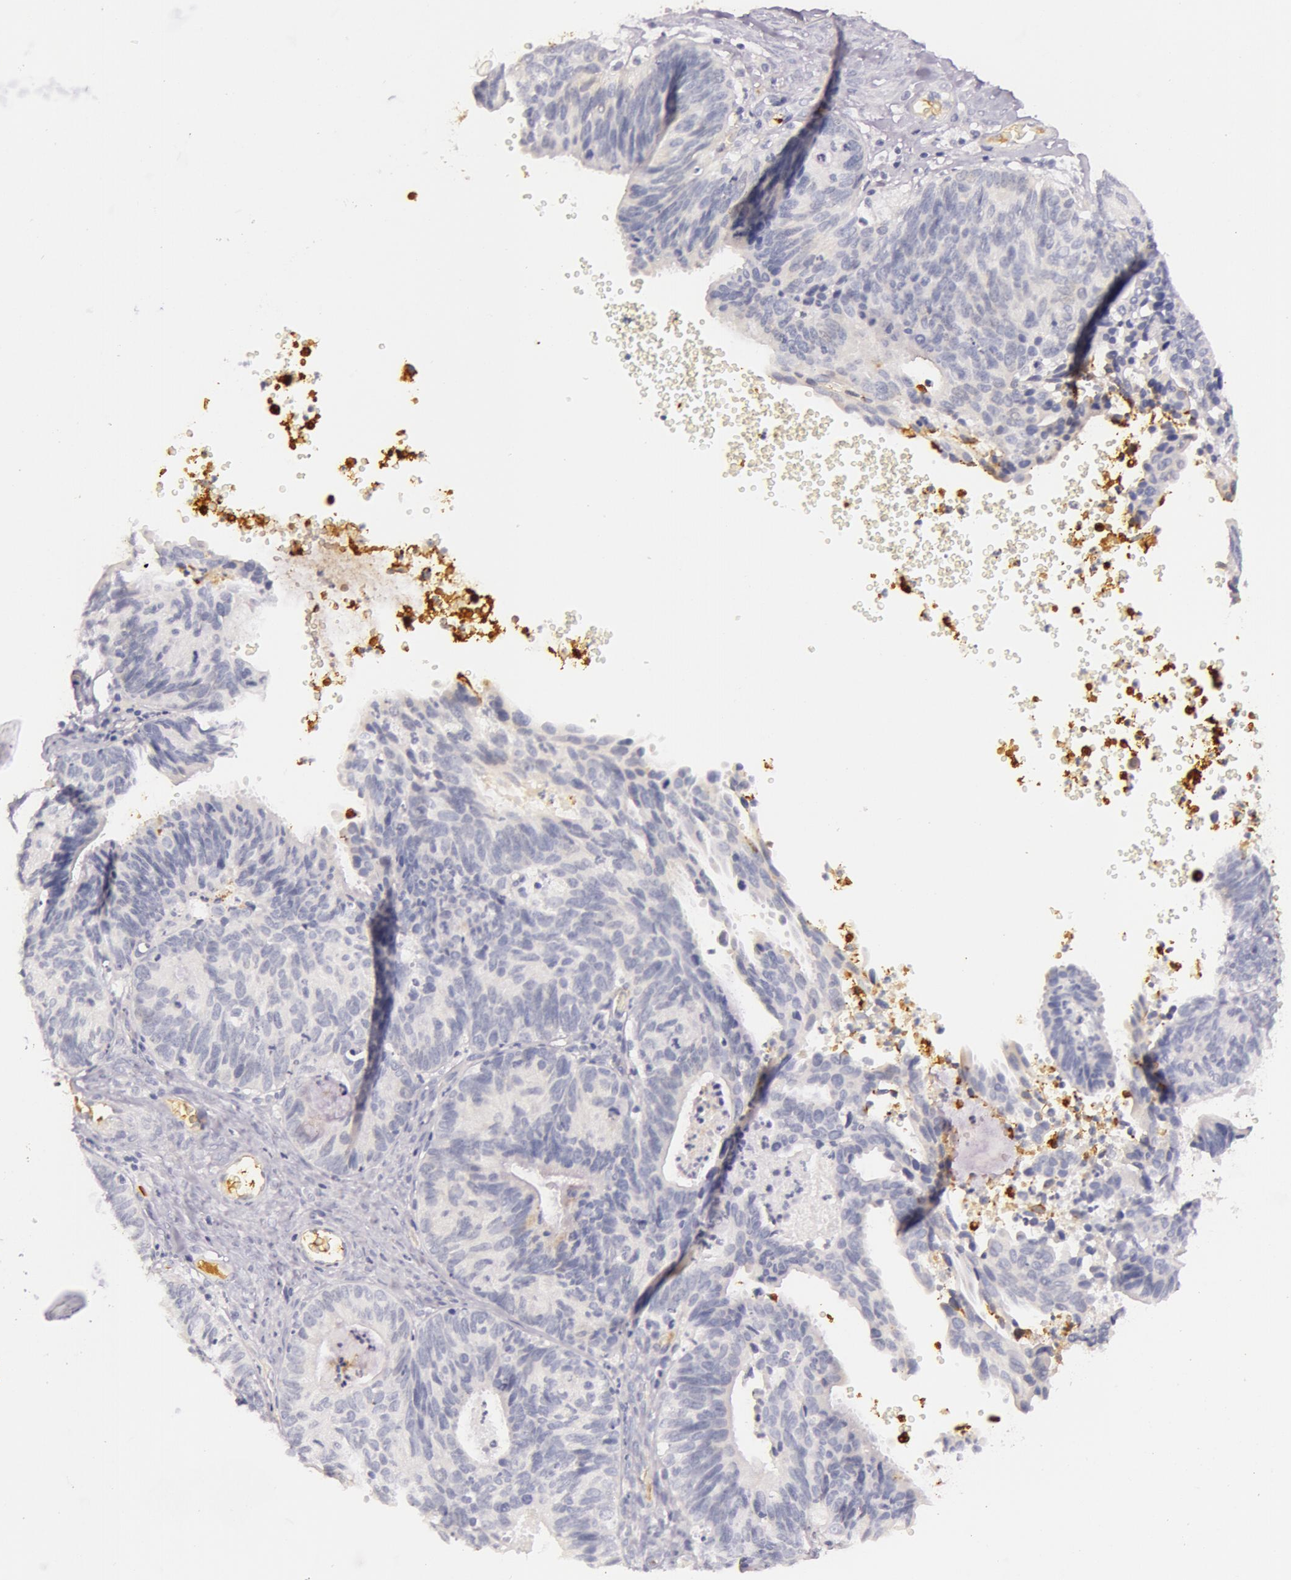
{"staining": {"intensity": "negative", "quantity": "none", "location": "none"}, "tissue": "ovarian cancer", "cell_type": "Tumor cells", "image_type": "cancer", "snomed": [{"axis": "morphology", "description": "Carcinoma, endometroid"}, {"axis": "topography", "description": "Ovary"}], "caption": "IHC of human ovarian cancer (endometroid carcinoma) demonstrates no positivity in tumor cells.", "gene": "C4BPA", "patient": {"sex": "female", "age": 52}}